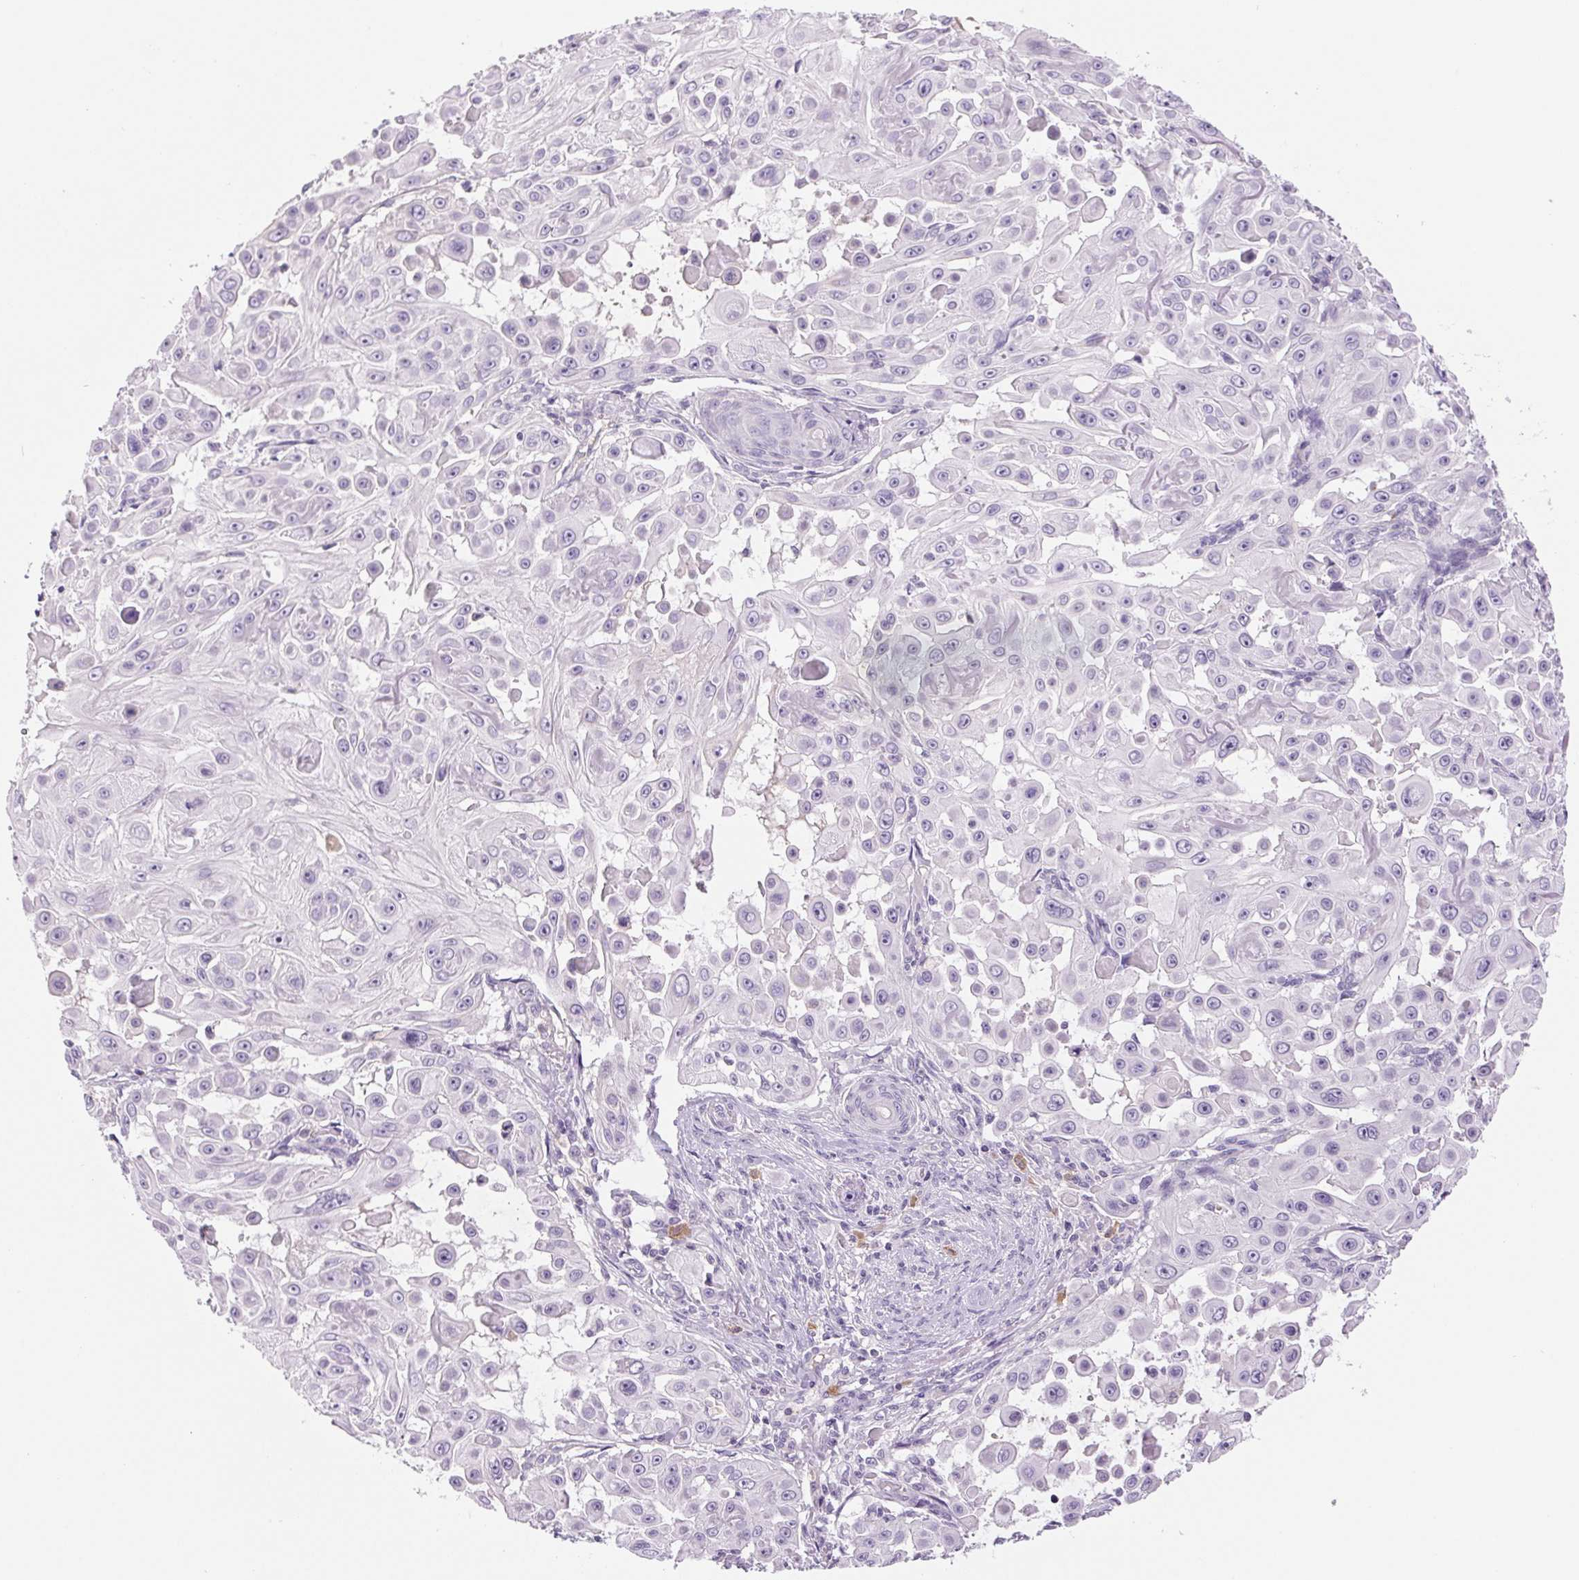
{"staining": {"intensity": "negative", "quantity": "none", "location": "none"}, "tissue": "skin cancer", "cell_type": "Tumor cells", "image_type": "cancer", "snomed": [{"axis": "morphology", "description": "Squamous cell carcinoma, NOS"}, {"axis": "topography", "description": "Skin"}], "caption": "Immunohistochemical staining of skin cancer (squamous cell carcinoma) demonstrates no significant staining in tumor cells.", "gene": "IFIT1B", "patient": {"sex": "male", "age": 91}}